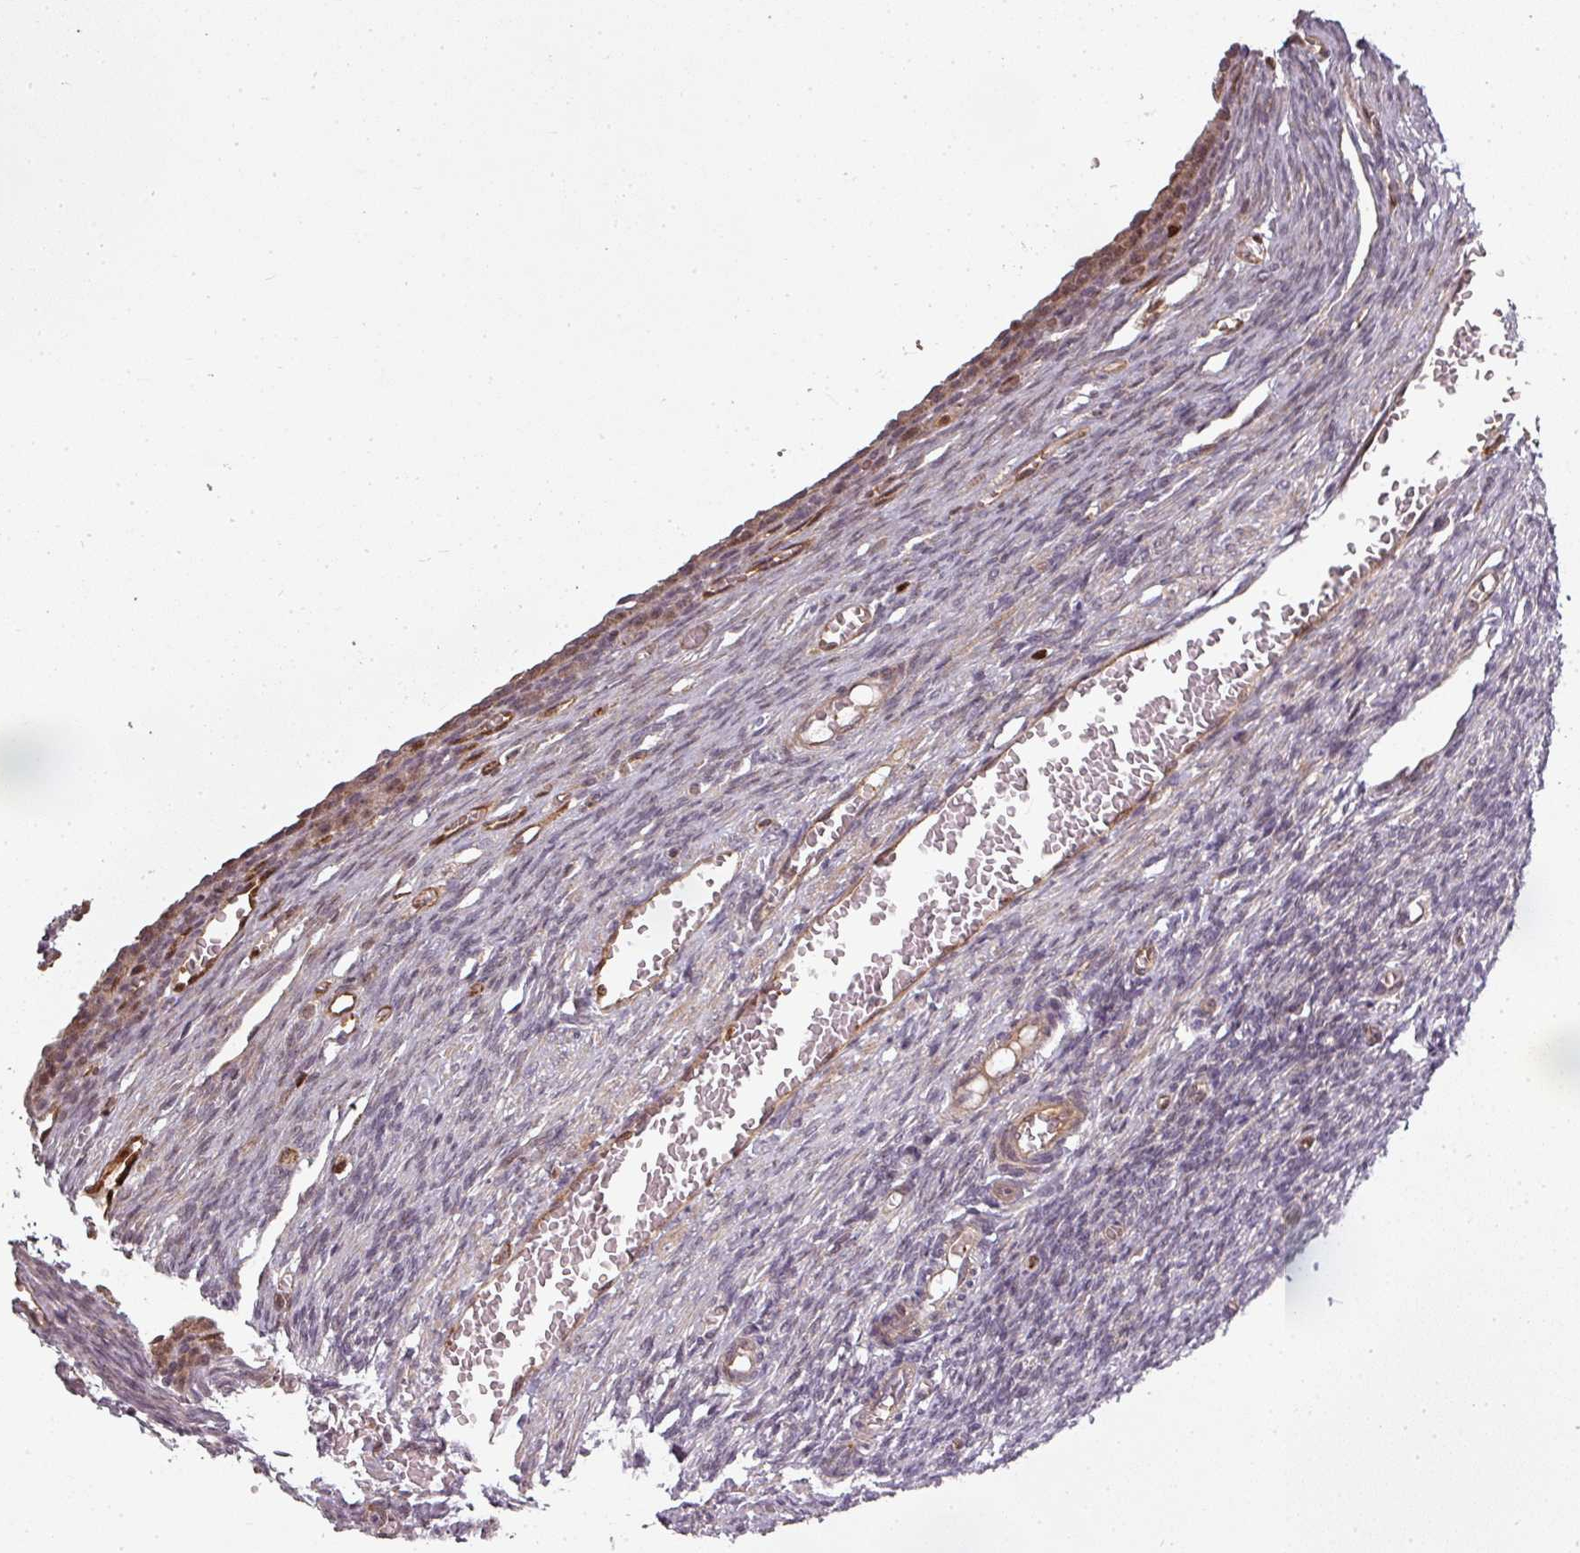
{"staining": {"intensity": "moderate", "quantity": ">75%", "location": "cytoplasmic/membranous,nuclear"}, "tissue": "ovary", "cell_type": "Follicle cells", "image_type": "normal", "snomed": [{"axis": "morphology", "description": "Normal tissue, NOS"}, {"axis": "topography", "description": "Ovary"}], "caption": "Ovary stained for a protein (brown) displays moderate cytoplasmic/membranous,nuclear positive expression in approximately >75% of follicle cells.", "gene": "CLIC1", "patient": {"sex": "female", "age": 27}}